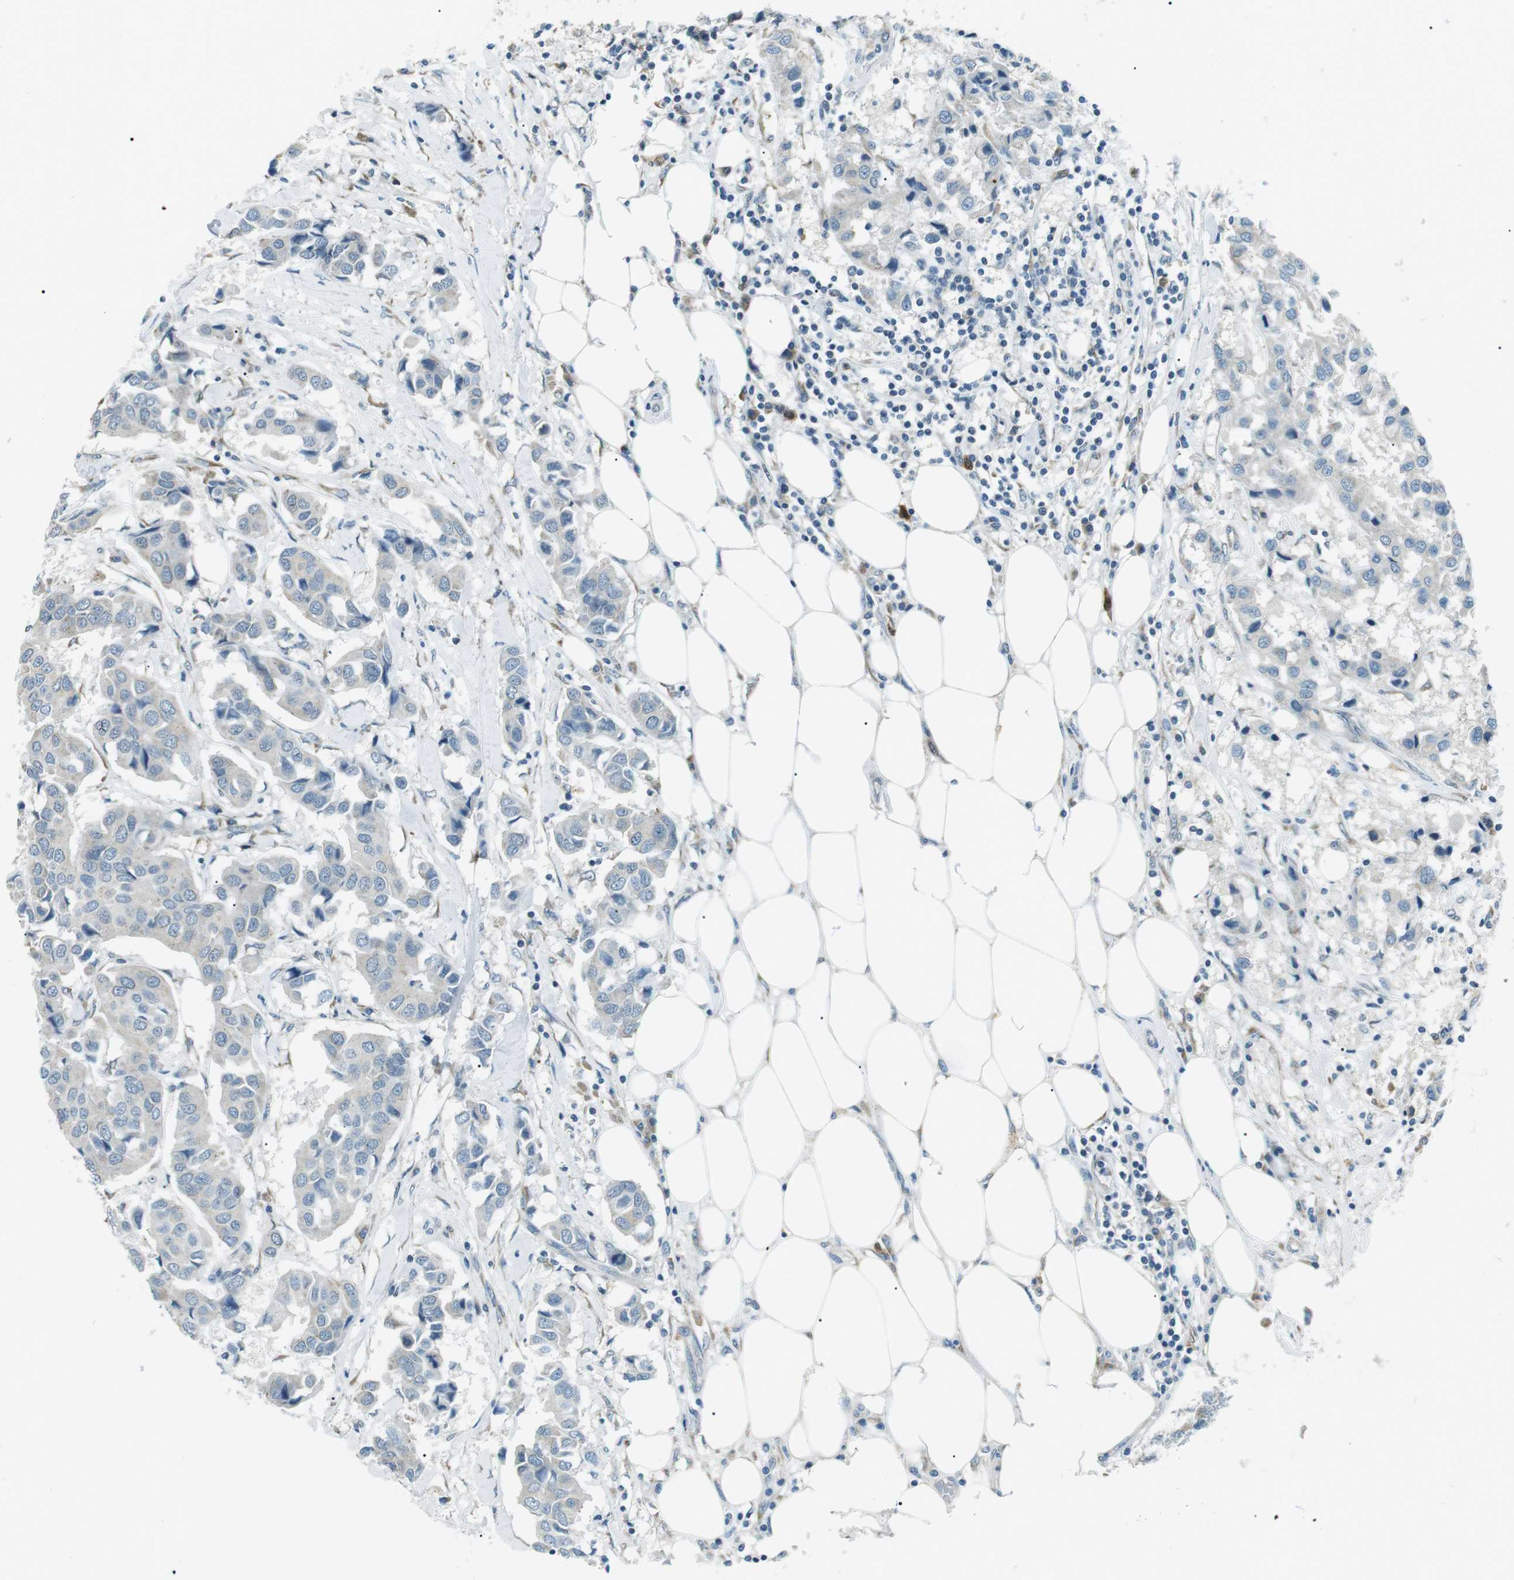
{"staining": {"intensity": "negative", "quantity": "none", "location": "none"}, "tissue": "breast cancer", "cell_type": "Tumor cells", "image_type": "cancer", "snomed": [{"axis": "morphology", "description": "Duct carcinoma"}, {"axis": "topography", "description": "Breast"}], "caption": "DAB (3,3'-diaminobenzidine) immunohistochemical staining of human breast cancer reveals no significant expression in tumor cells.", "gene": "SERPINB2", "patient": {"sex": "female", "age": 80}}